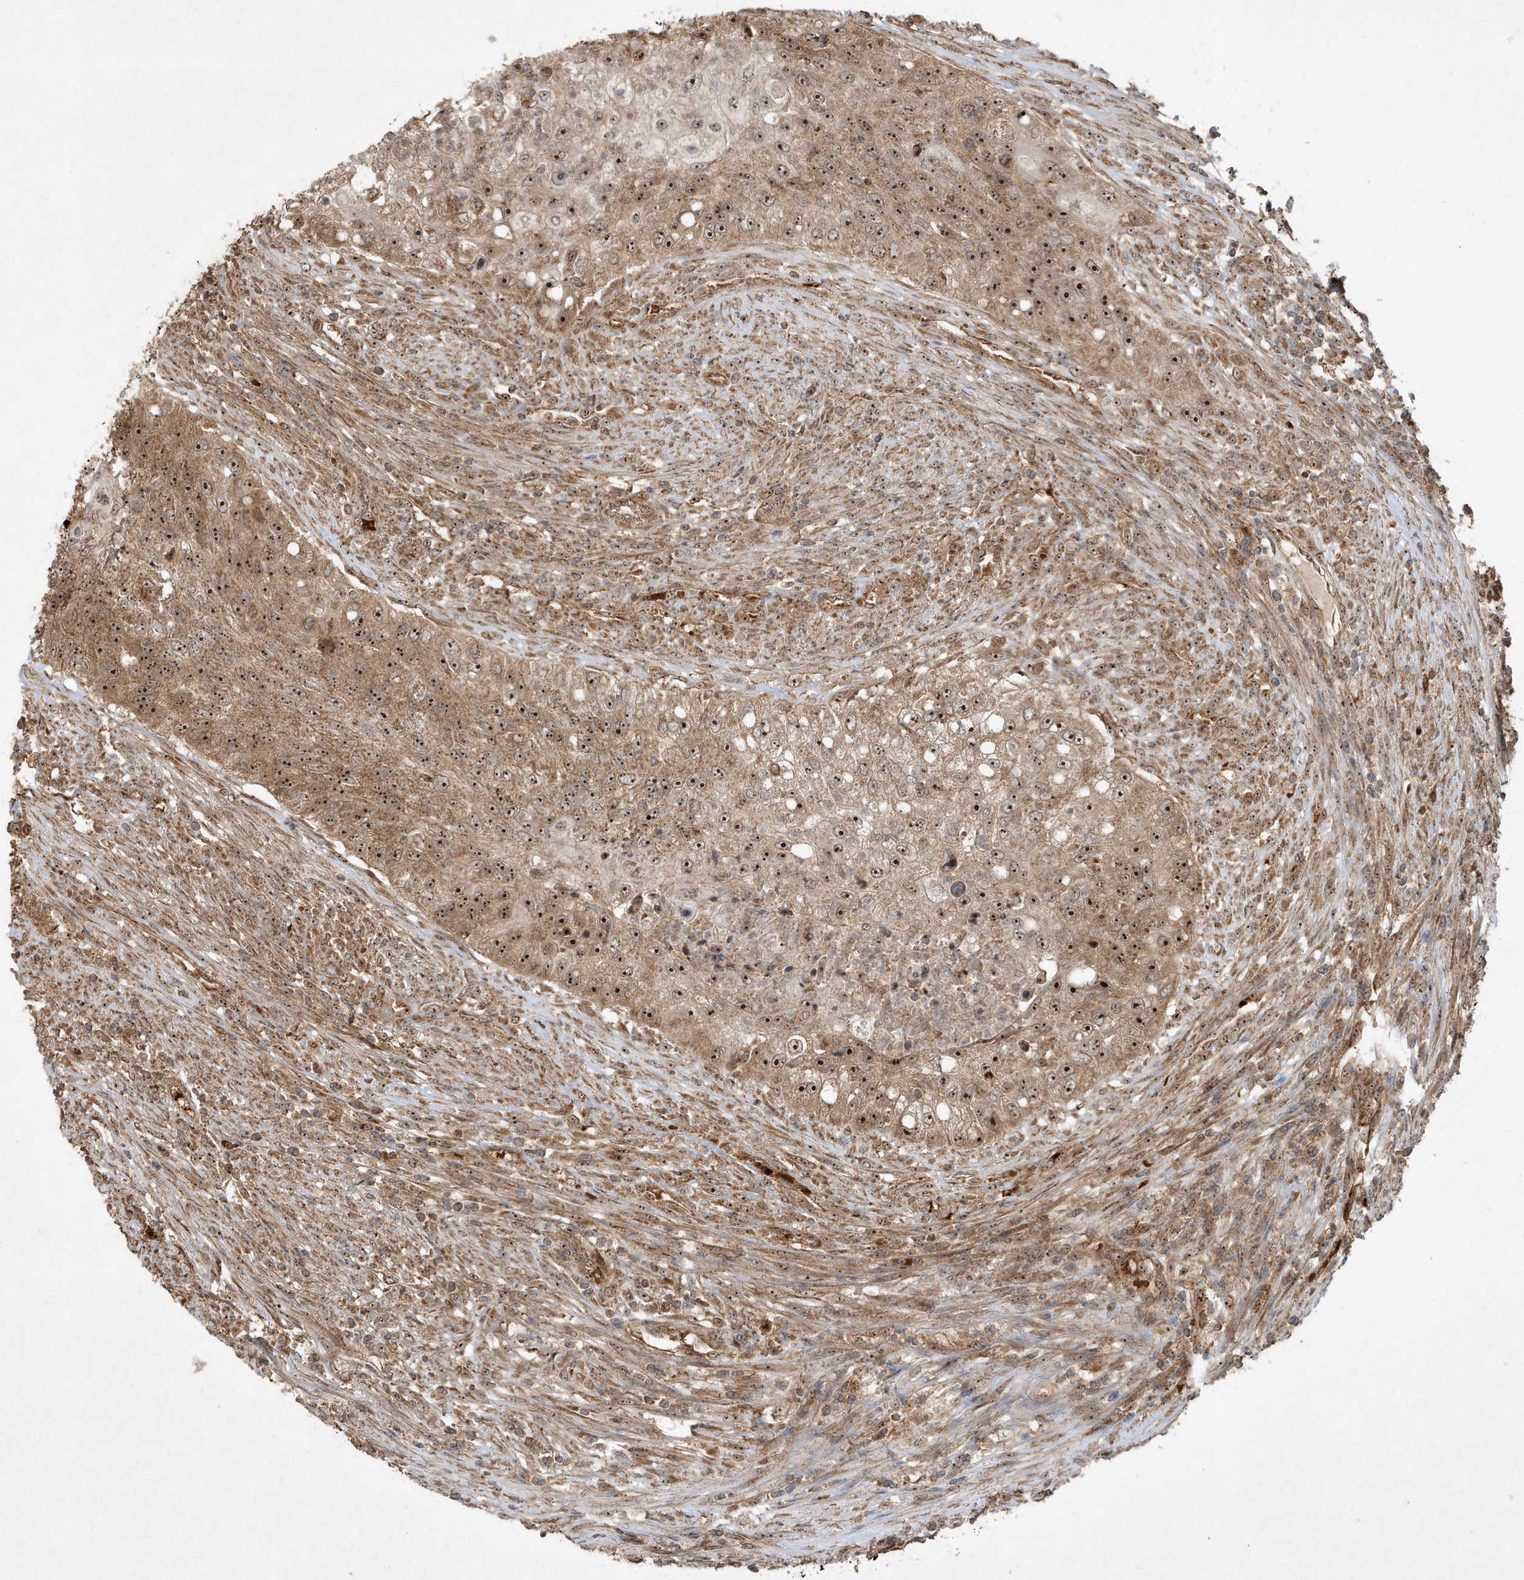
{"staining": {"intensity": "strong", "quantity": ">75%", "location": "cytoplasmic/membranous,nuclear"}, "tissue": "urothelial cancer", "cell_type": "Tumor cells", "image_type": "cancer", "snomed": [{"axis": "morphology", "description": "Urothelial carcinoma, High grade"}, {"axis": "topography", "description": "Urinary bladder"}], "caption": "A brown stain shows strong cytoplasmic/membranous and nuclear expression of a protein in human high-grade urothelial carcinoma tumor cells.", "gene": "ABCB9", "patient": {"sex": "female", "age": 60}}